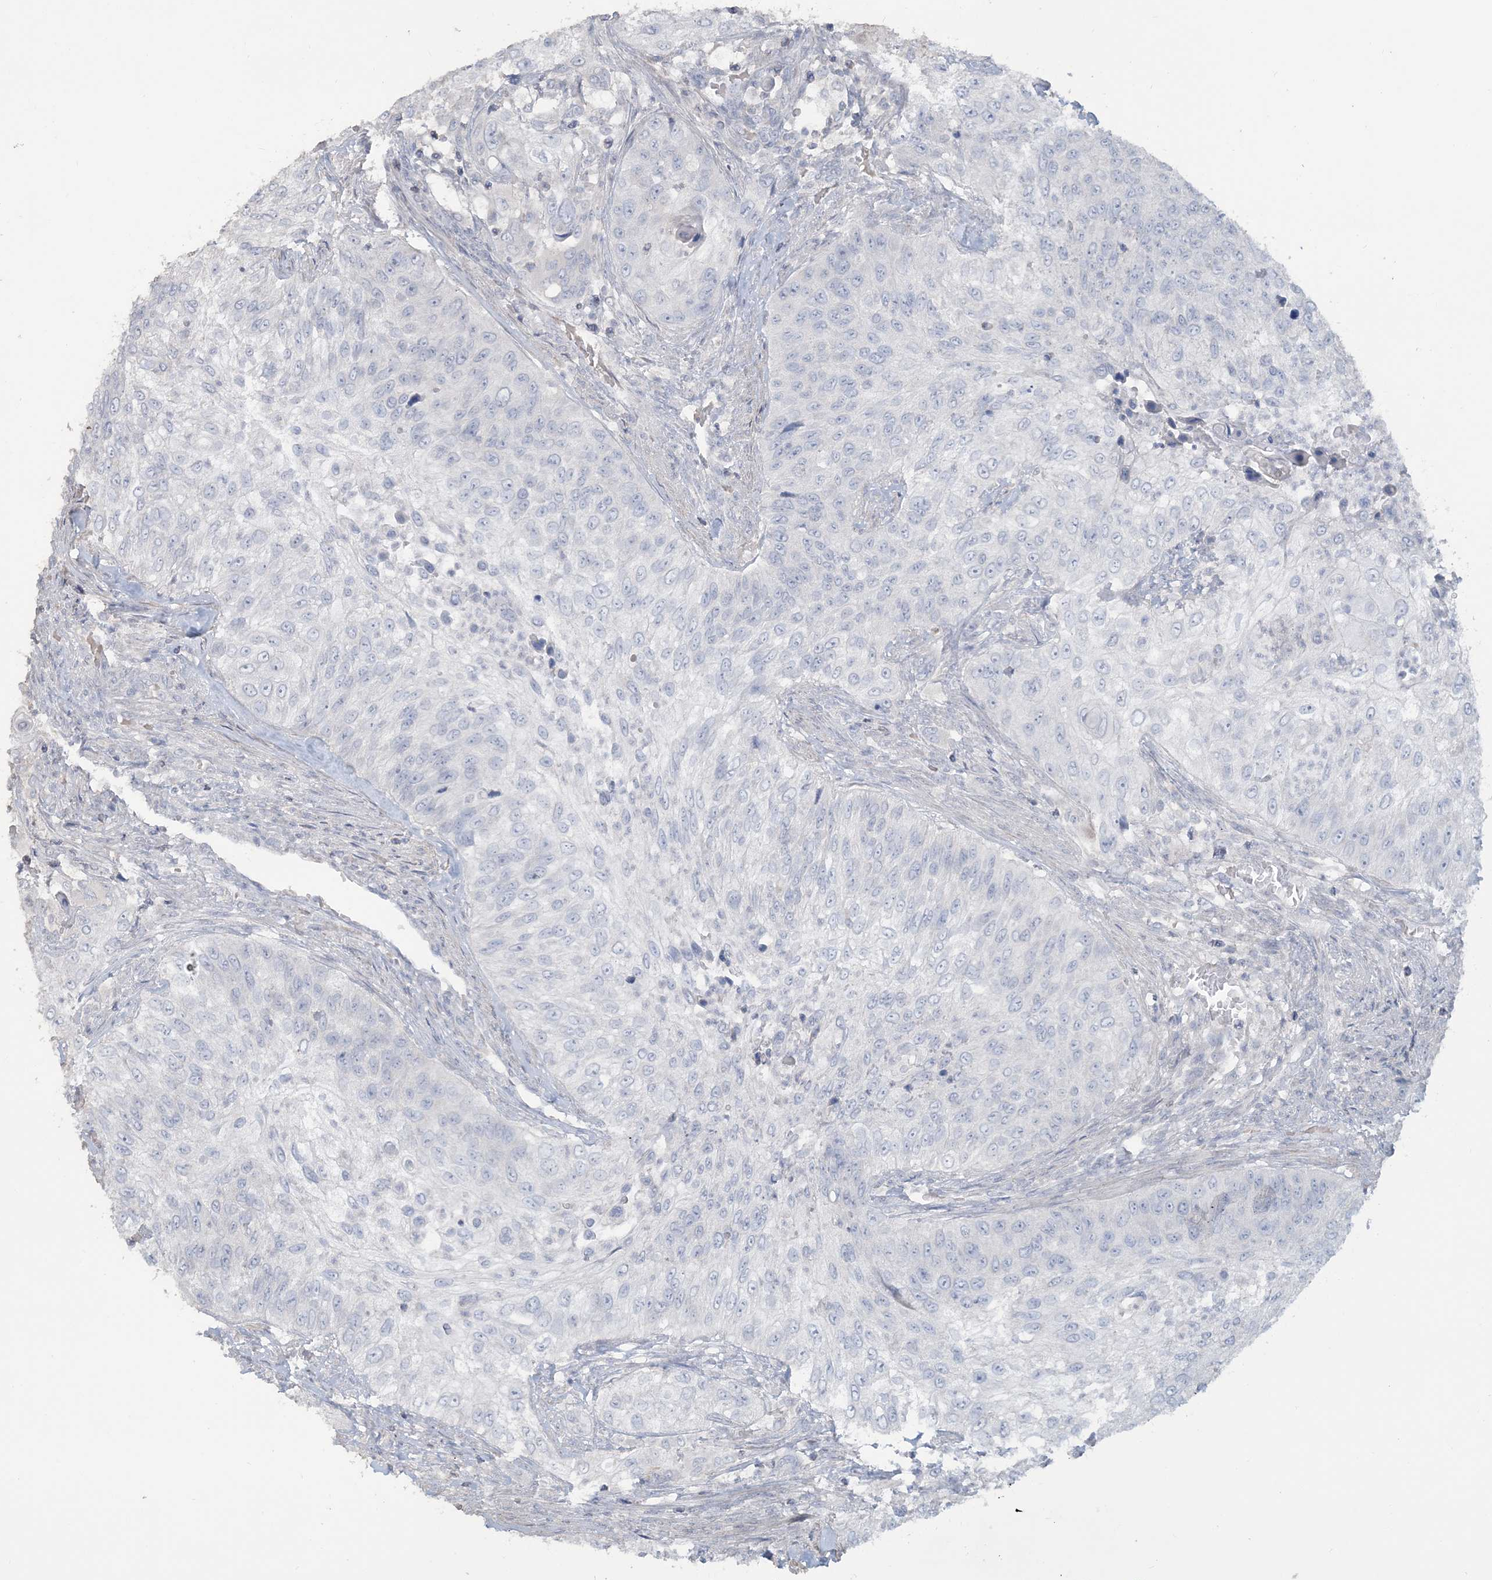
{"staining": {"intensity": "negative", "quantity": "none", "location": "none"}, "tissue": "urothelial cancer", "cell_type": "Tumor cells", "image_type": "cancer", "snomed": [{"axis": "morphology", "description": "Urothelial carcinoma, High grade"}, {"axis": "topography", "description": "Urinary bladder"}], "caption": "A photomicrograph of human urothelial cancer is negative for staining in tumor cells. (Brightfield microscopy of DAB (3,3'-diaminobenzidine) IHC at high magnification).", "gene": "NPHS2", "patient": {"sex": "female", "age": 60}}